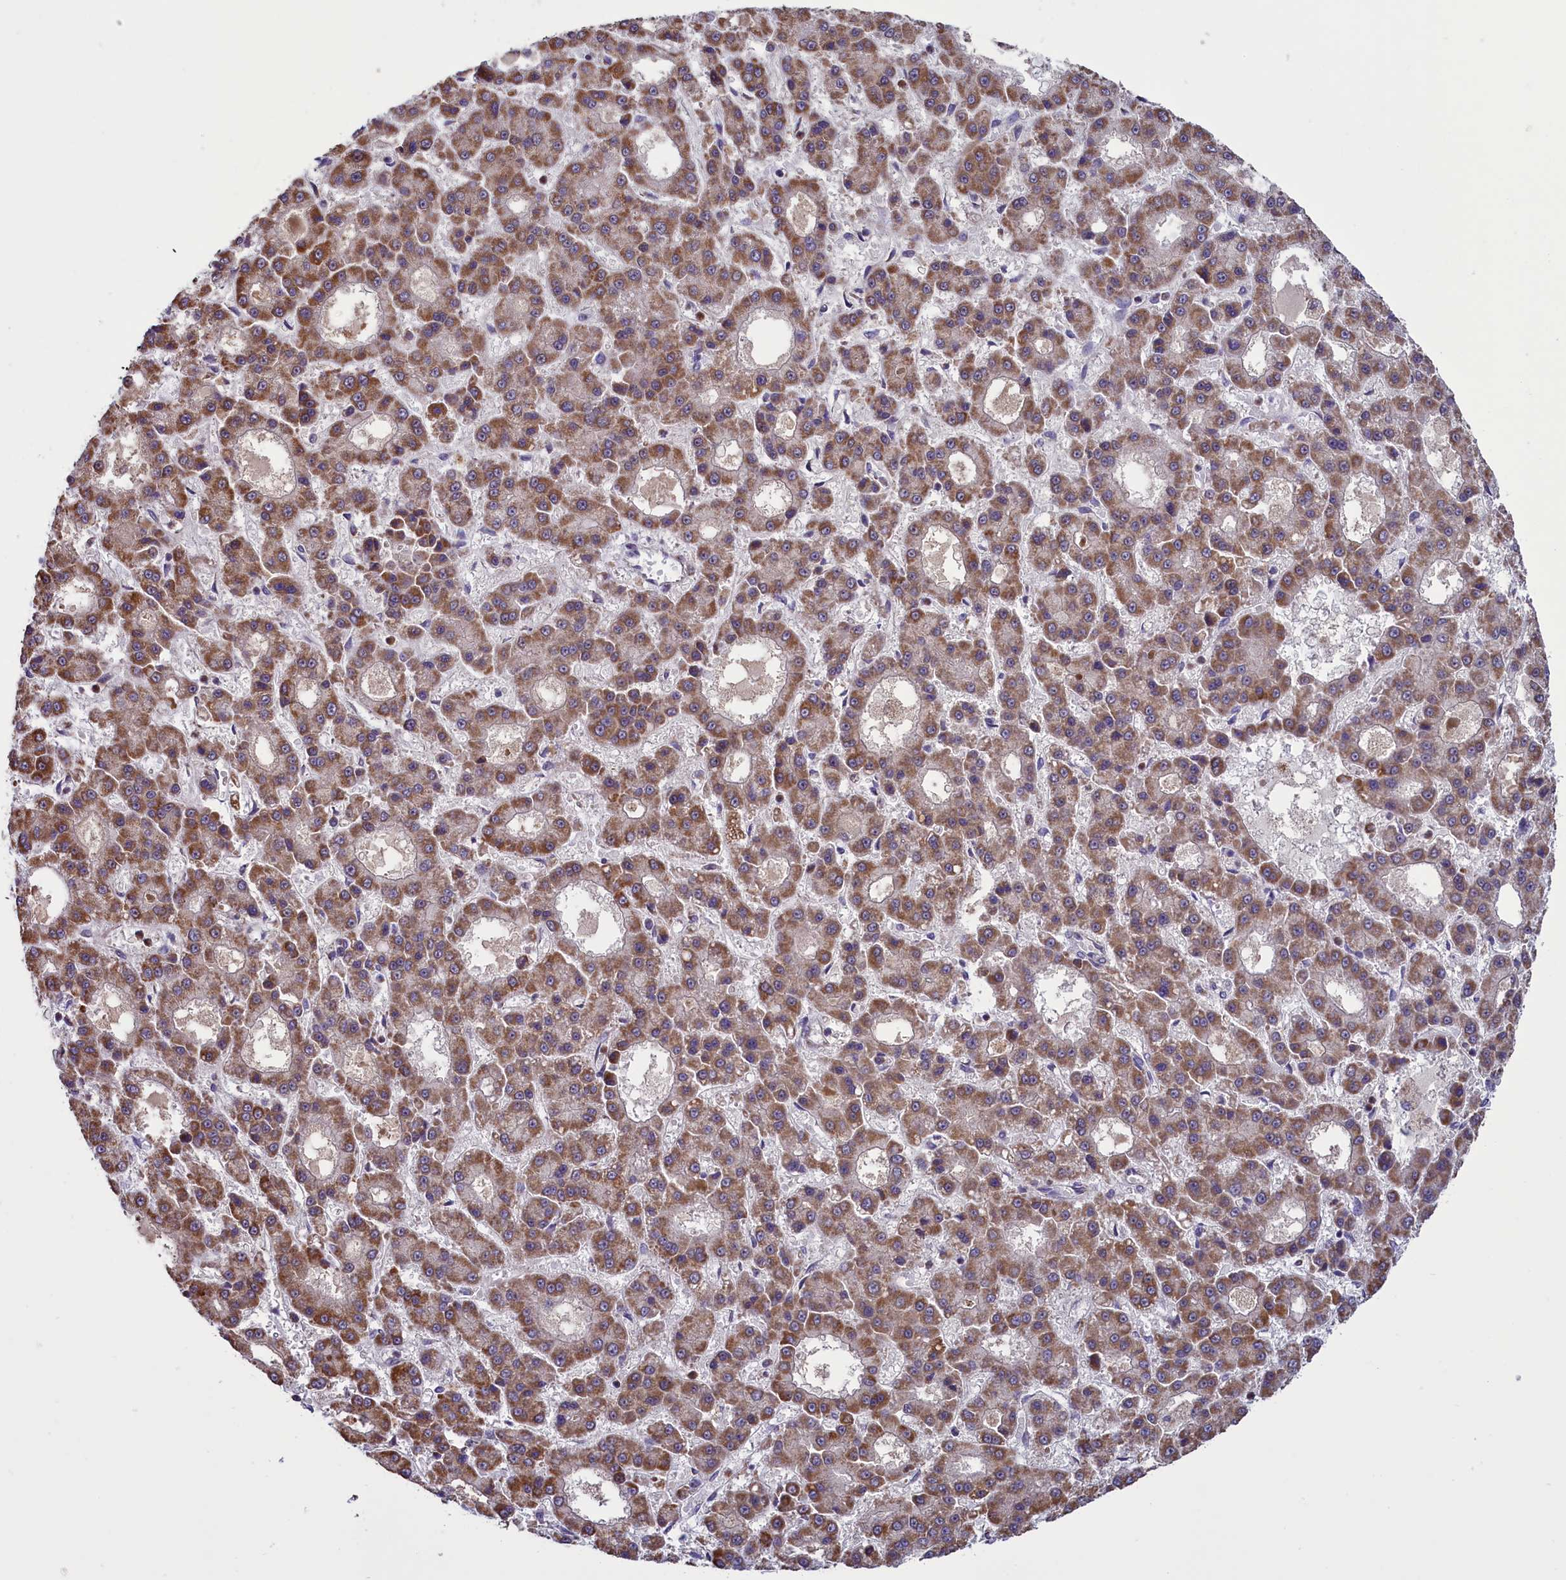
{"staining": {"intensity": "moderate", "quantity": ">75%", "location": "cytoplasmic/membranous"}, "tissue": "liver cancer", "cell_type": "Tumor cells", "image_type": "cancer", "snomed": [{"axis": "morphology", "description": "Carcinoma, Hepatocellular, NOS"}, {"axis": "topography", "description": "Liver"}], "caption": "This image displays liver hepatocellular carcinoma stained with immunohistochemistry (IHC) to label a protein in brown. The cytoplasmic/membranous of tumor cells show moderate positivity for the protein. Nuclei are counter-stained blue.", "gene": "GLRX5", "patient": {"sex": "male", "age": 70}}